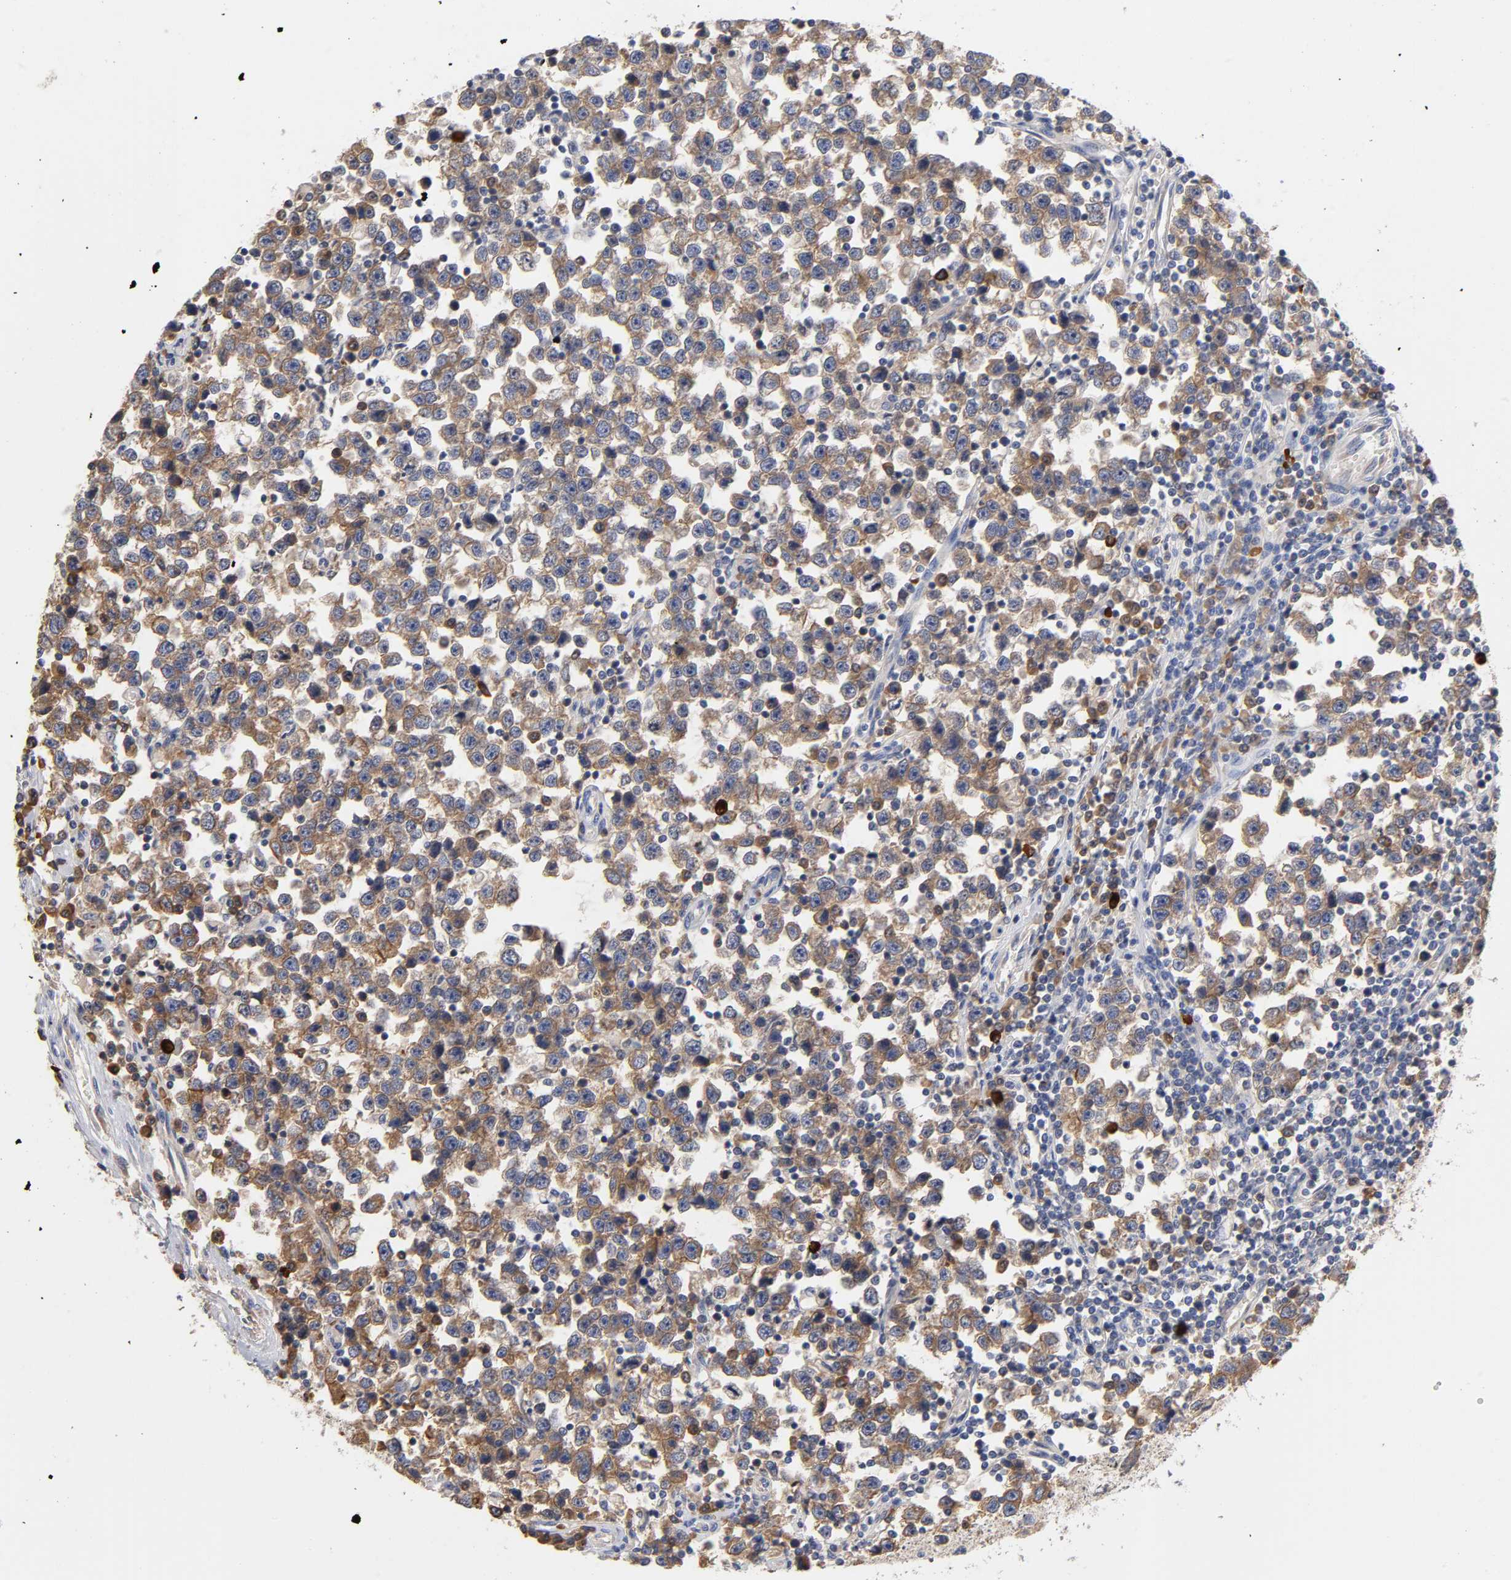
{"staining": {"intensity": "moderate", "quantity": ">75%", "location": "cytoplasmic/membranous"}, "tissue": "testis cancer", "cell_type": "Tumor cells", "image_type": "cancer", "snomed": [{"axis": "morphology", "description": "Seminoma, NOS"}, {"axis": "topography", "description": "Testis"}], "caption": "Tumor cells demonstrate moderate cytoplasmic/membranous positivity in about >75% of cells in testis seminoma. (Brightfield microscopy of DAB IHC at high magnification).", "gene": "RPS29", "patient": {"sex": "male", "age": 43}}